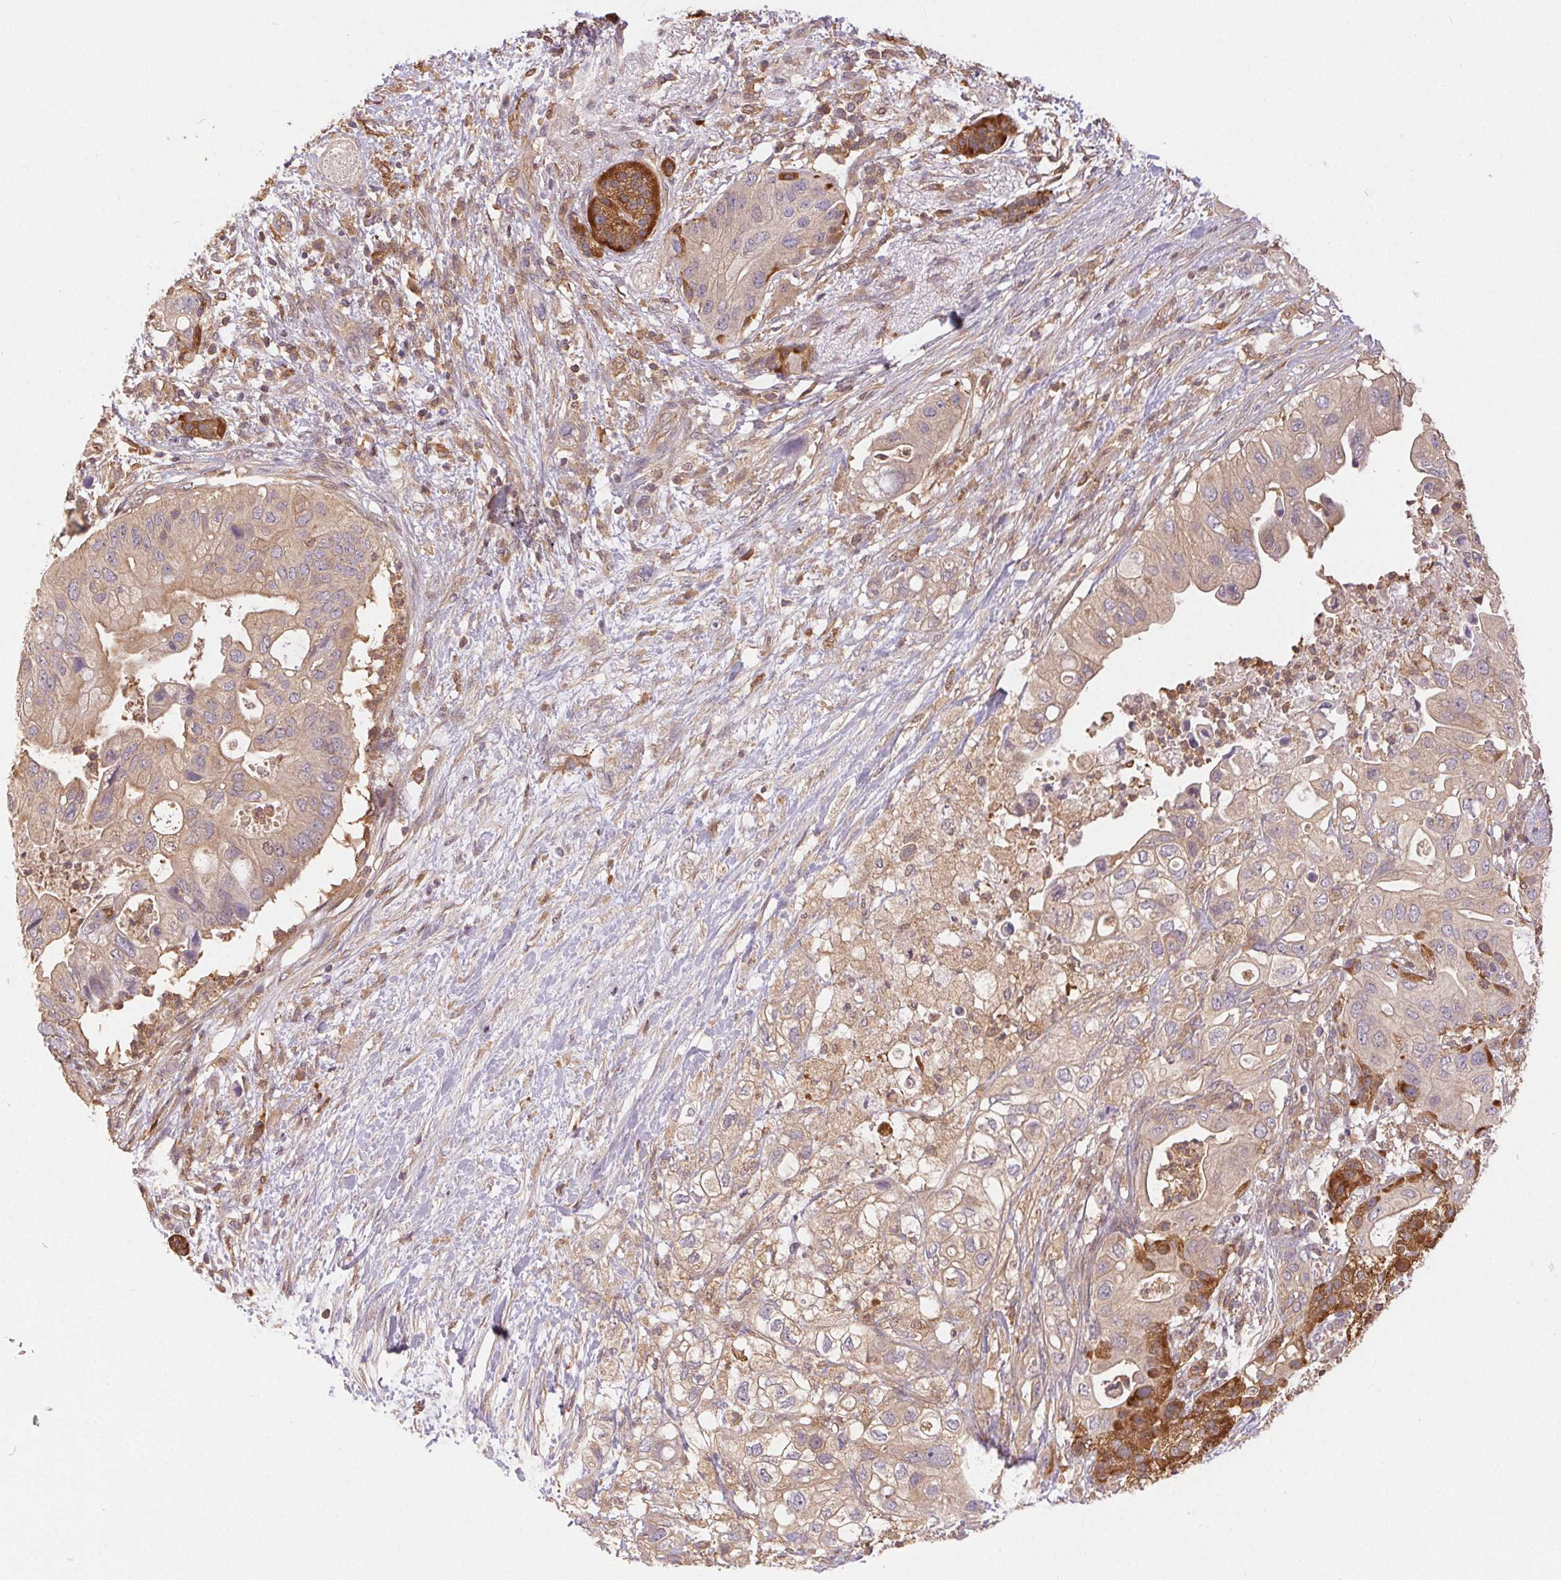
{"staining": {"intensity": "moderate", "quantity": "<25%", "location": "cytoplasmic/membranous"}, "tissue": "pancreatic cancer", "cell_type": "Tumor cells", "image_type": "cancer", "snomed": [{"axis": "morphology", "description": "Adenocarcinoma, NOS"}, {"axis": "topography", "description": "Pancreas"}], "caption": "A micrograph of pancreatic adenocarcinoma stained for a protein demonstrates moderate cytoplasmic/membranous brown staining in tumor cells. (DAB IHC, brown staining for protein, blue staining for nuclei).", "gene": "GDI2", "patient": {"sex": "female", "age": 72}}